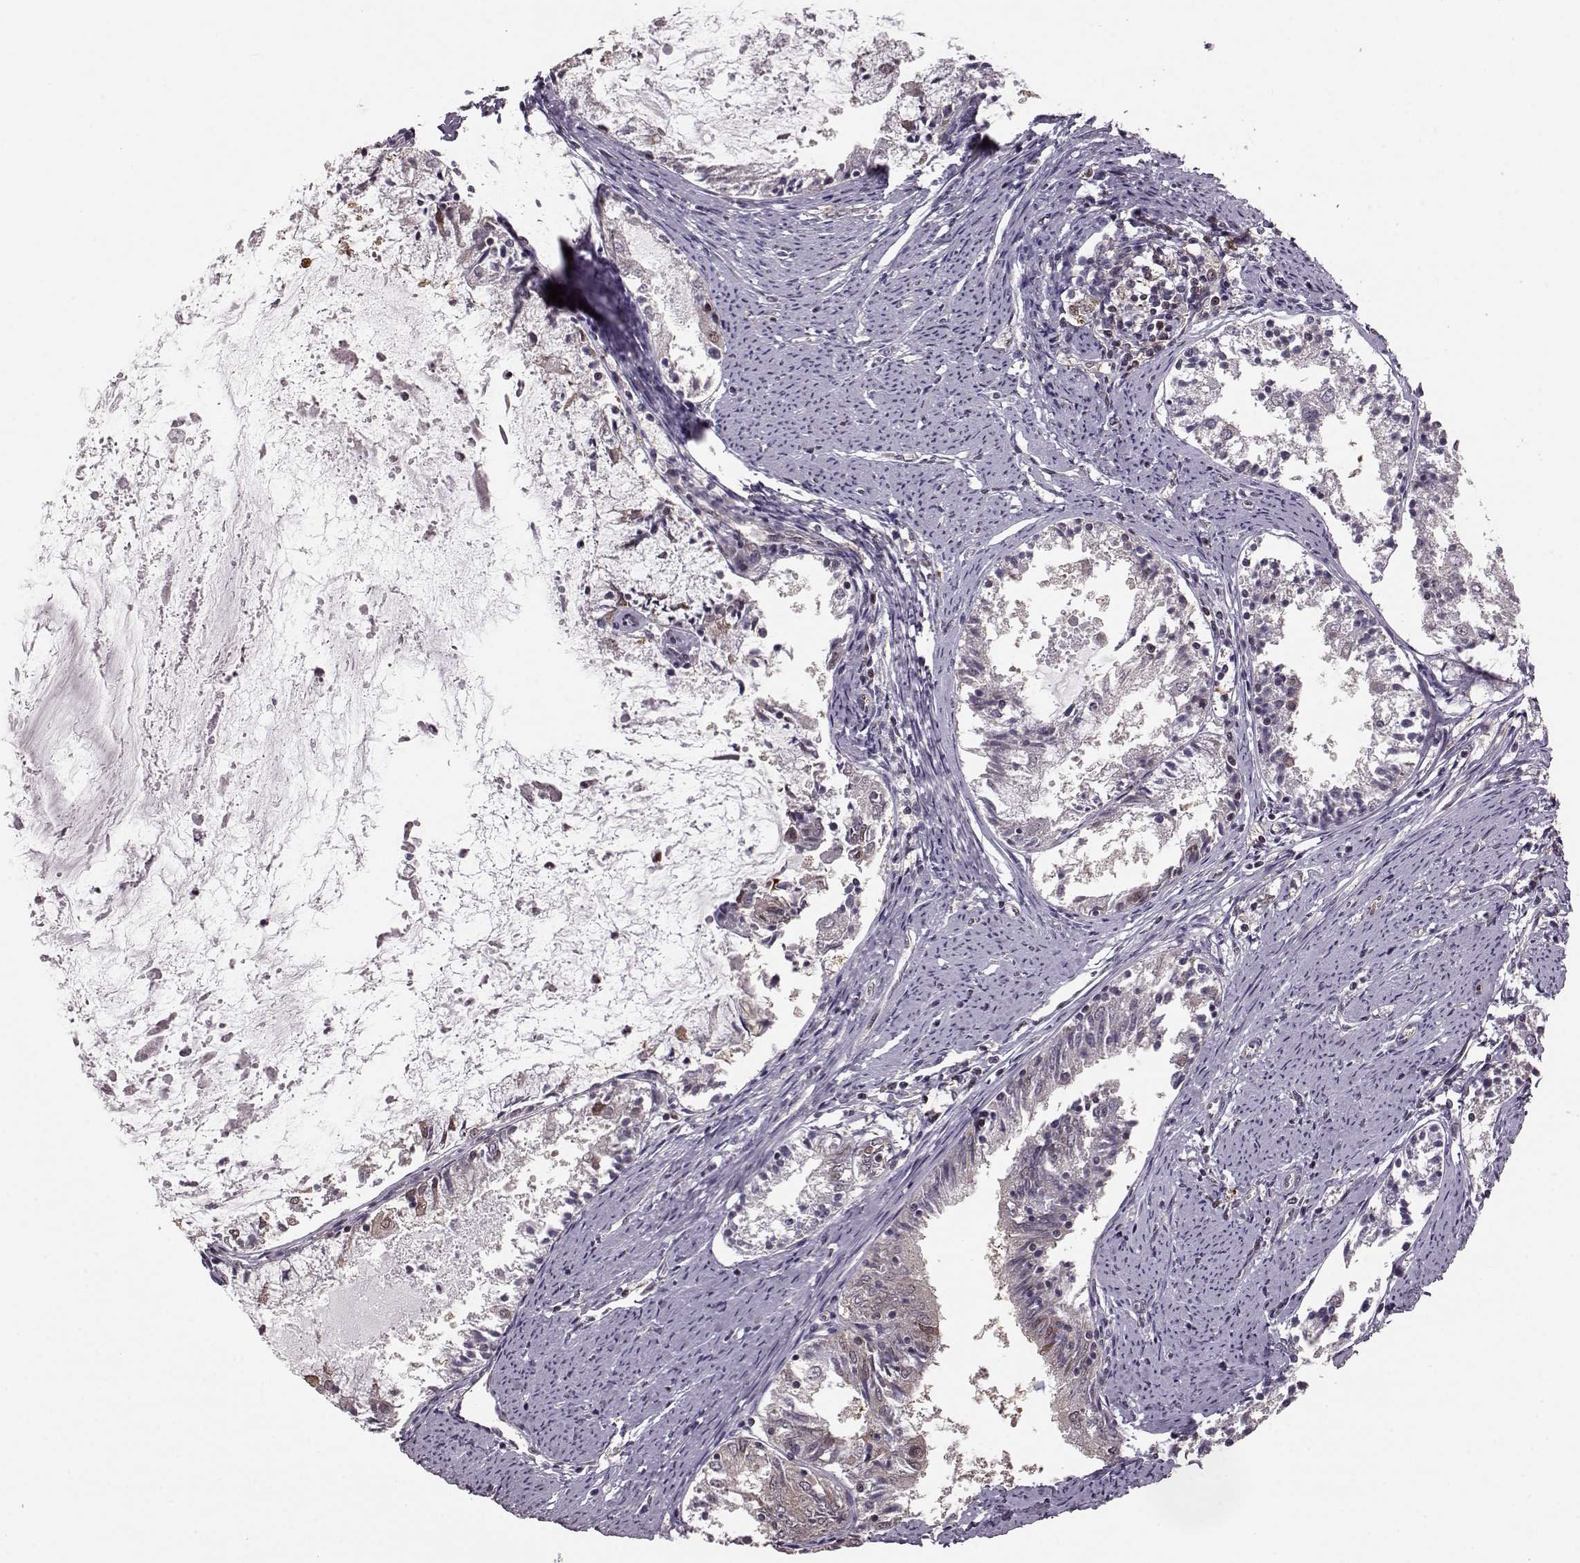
{"staining": {"intensity": "weak", "quantity": "<25%", "location": "nuclear"}, "tissue": "endometrial cancer", "cell_type": "Tumor cells", "image_type": "cancer", "snomed": [{"axis": "morphology", "description": "Adenocarcinoma, NOS"}, {"axis": "topography", "description": "Endometrium"}], "caption": "Endometrial cancer was stained to show a protein in brown. There is no significant staining in tumor cells. (IHC, brightfield microscopy, high magnification).", "gene": "KLF6", "patient": {"sex": "female", "age": 57}}